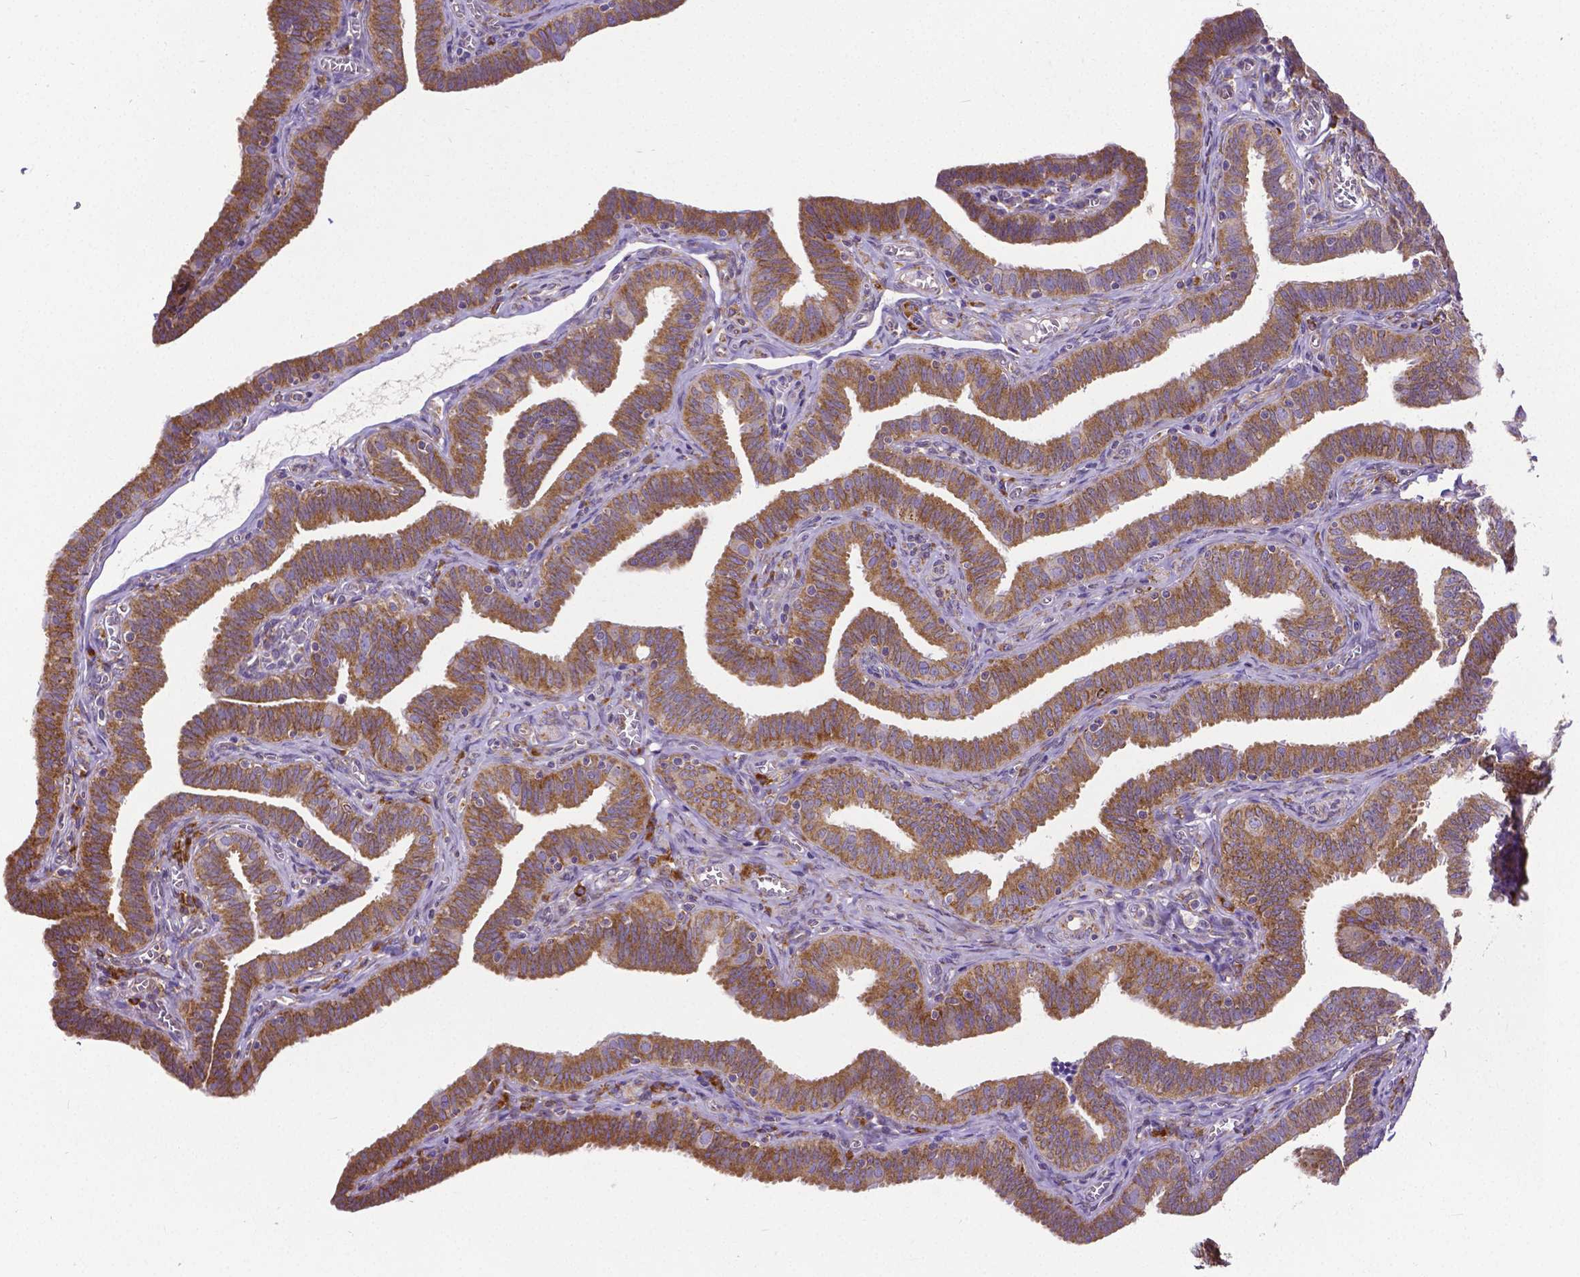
{"staining": {"intensity": "strong", "quantity": ">75%", "location": "cytoplasmic/membranous"}, "tissue": "fallopian tube", "cell_type": "Glandular cells", "image_type": "normal", "snomed": [{"axis": "morphology", "description": "Normal tissue, NOS"}, {"axis": "topography", "description": "Fallopian tube"}], "caption": "Fallopian tube stained with DAB IHC shows high levels of strong cytoplasmic/membranous positivity in about >75% of glandular cells.", "gene": "MTDH", "patient": {"sex": "female", "age": 25}}